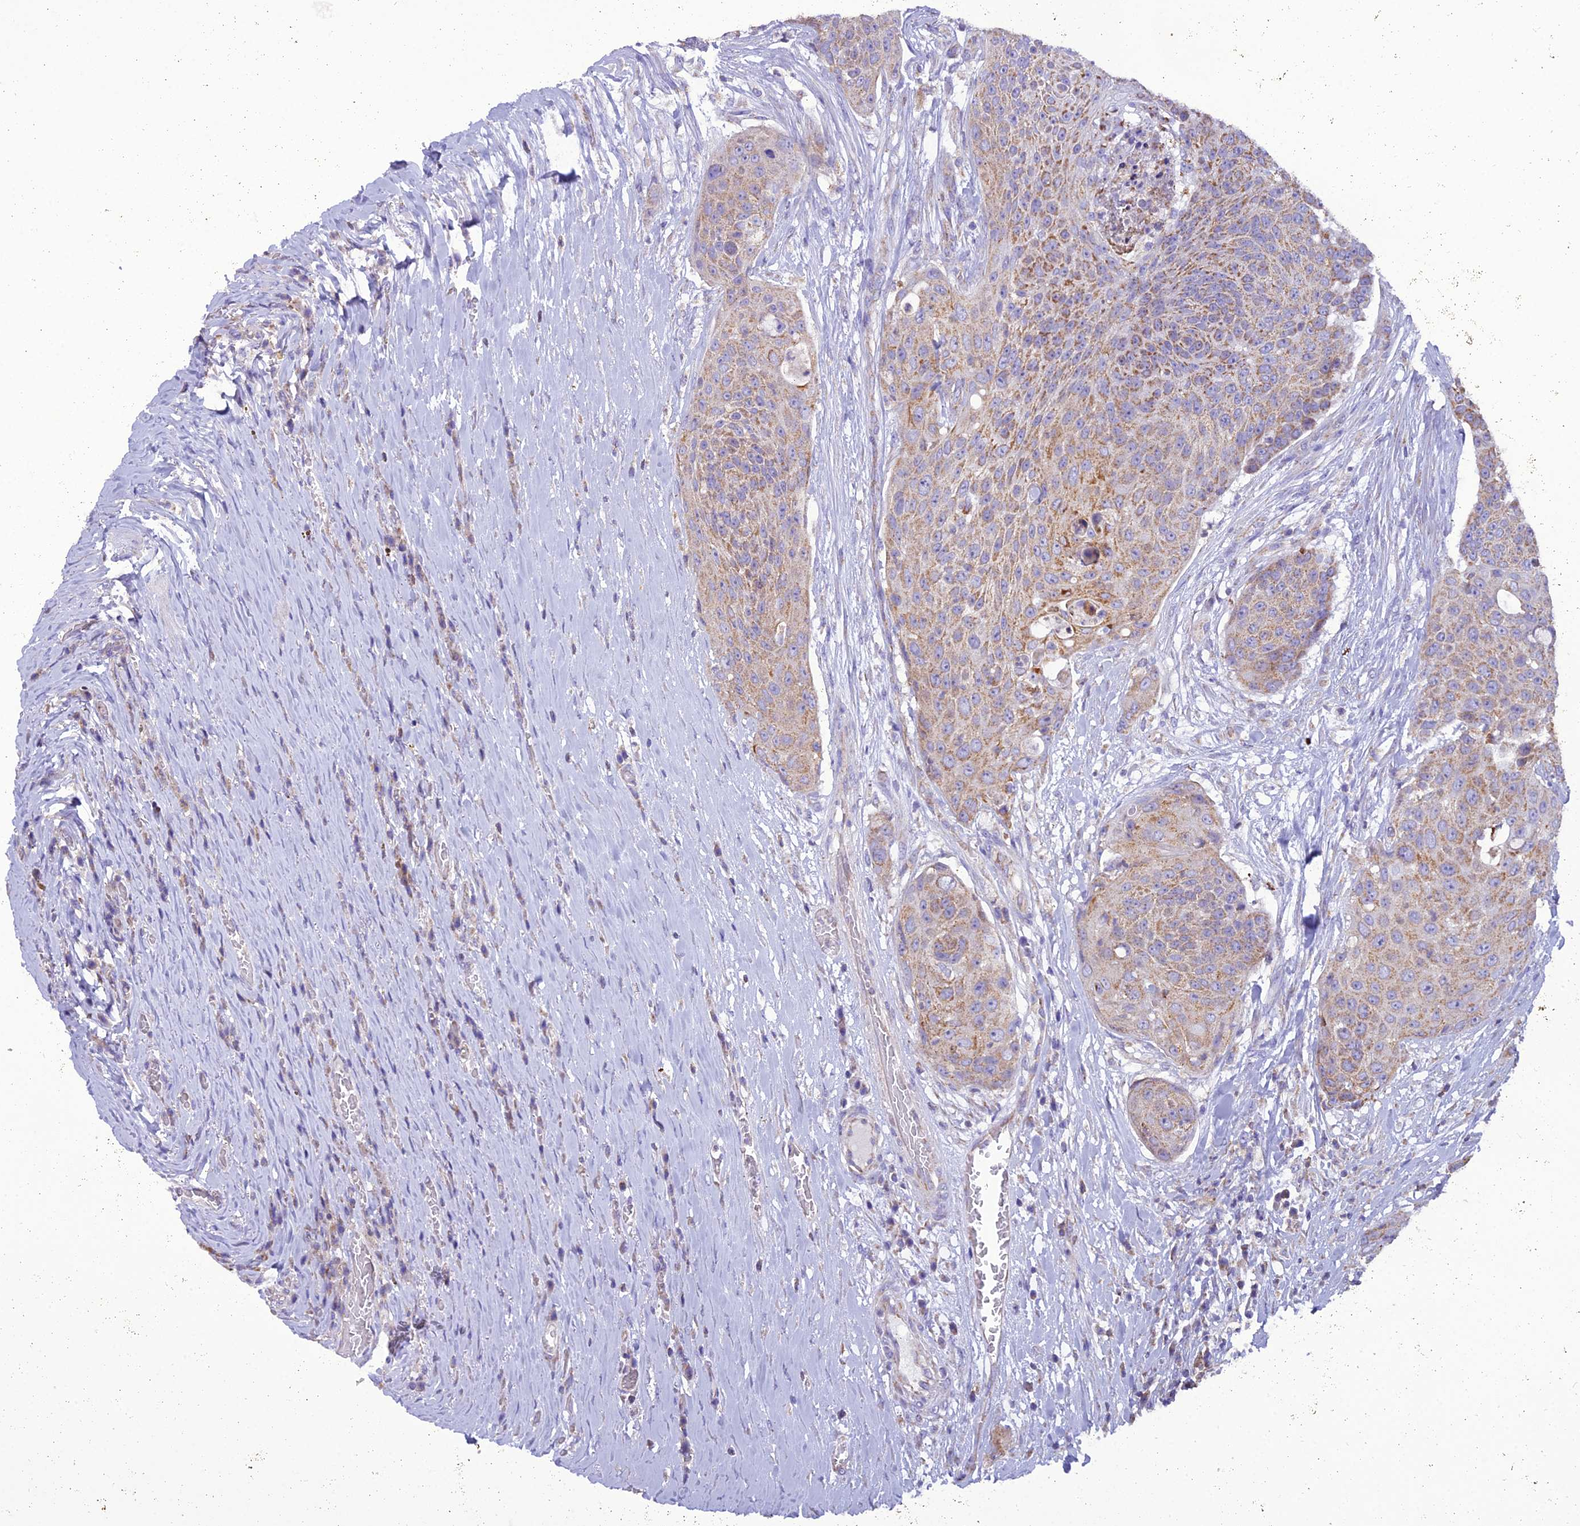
{"staining": {"intensity": "moderate", "quantity": "25%-75%", "location": "cytoplasmic/membranous"}, "tissue": "urothelial cancer", "cell_type": "Tumor cells", "image_type": "cancer", "snomed": [{"axis": "morphology", "description": "Urothelial carcinoma, High grade"}, {"axis": "topography", "description": "Urinary bladder"}], "caption": "Brown immunohistochemical staining in human urothelial cancer exhibits moderate cytoplasmic/membranous staining in about 25%-75% of tumor cells. (Stains: DAB (3,3'-diaminobenzidine) in brown, nuclei in blue, Microscopy: brightfield microscopy at high magnification).", "gene": "GPD1", "patient": {"sex": "female", "age": 63}}